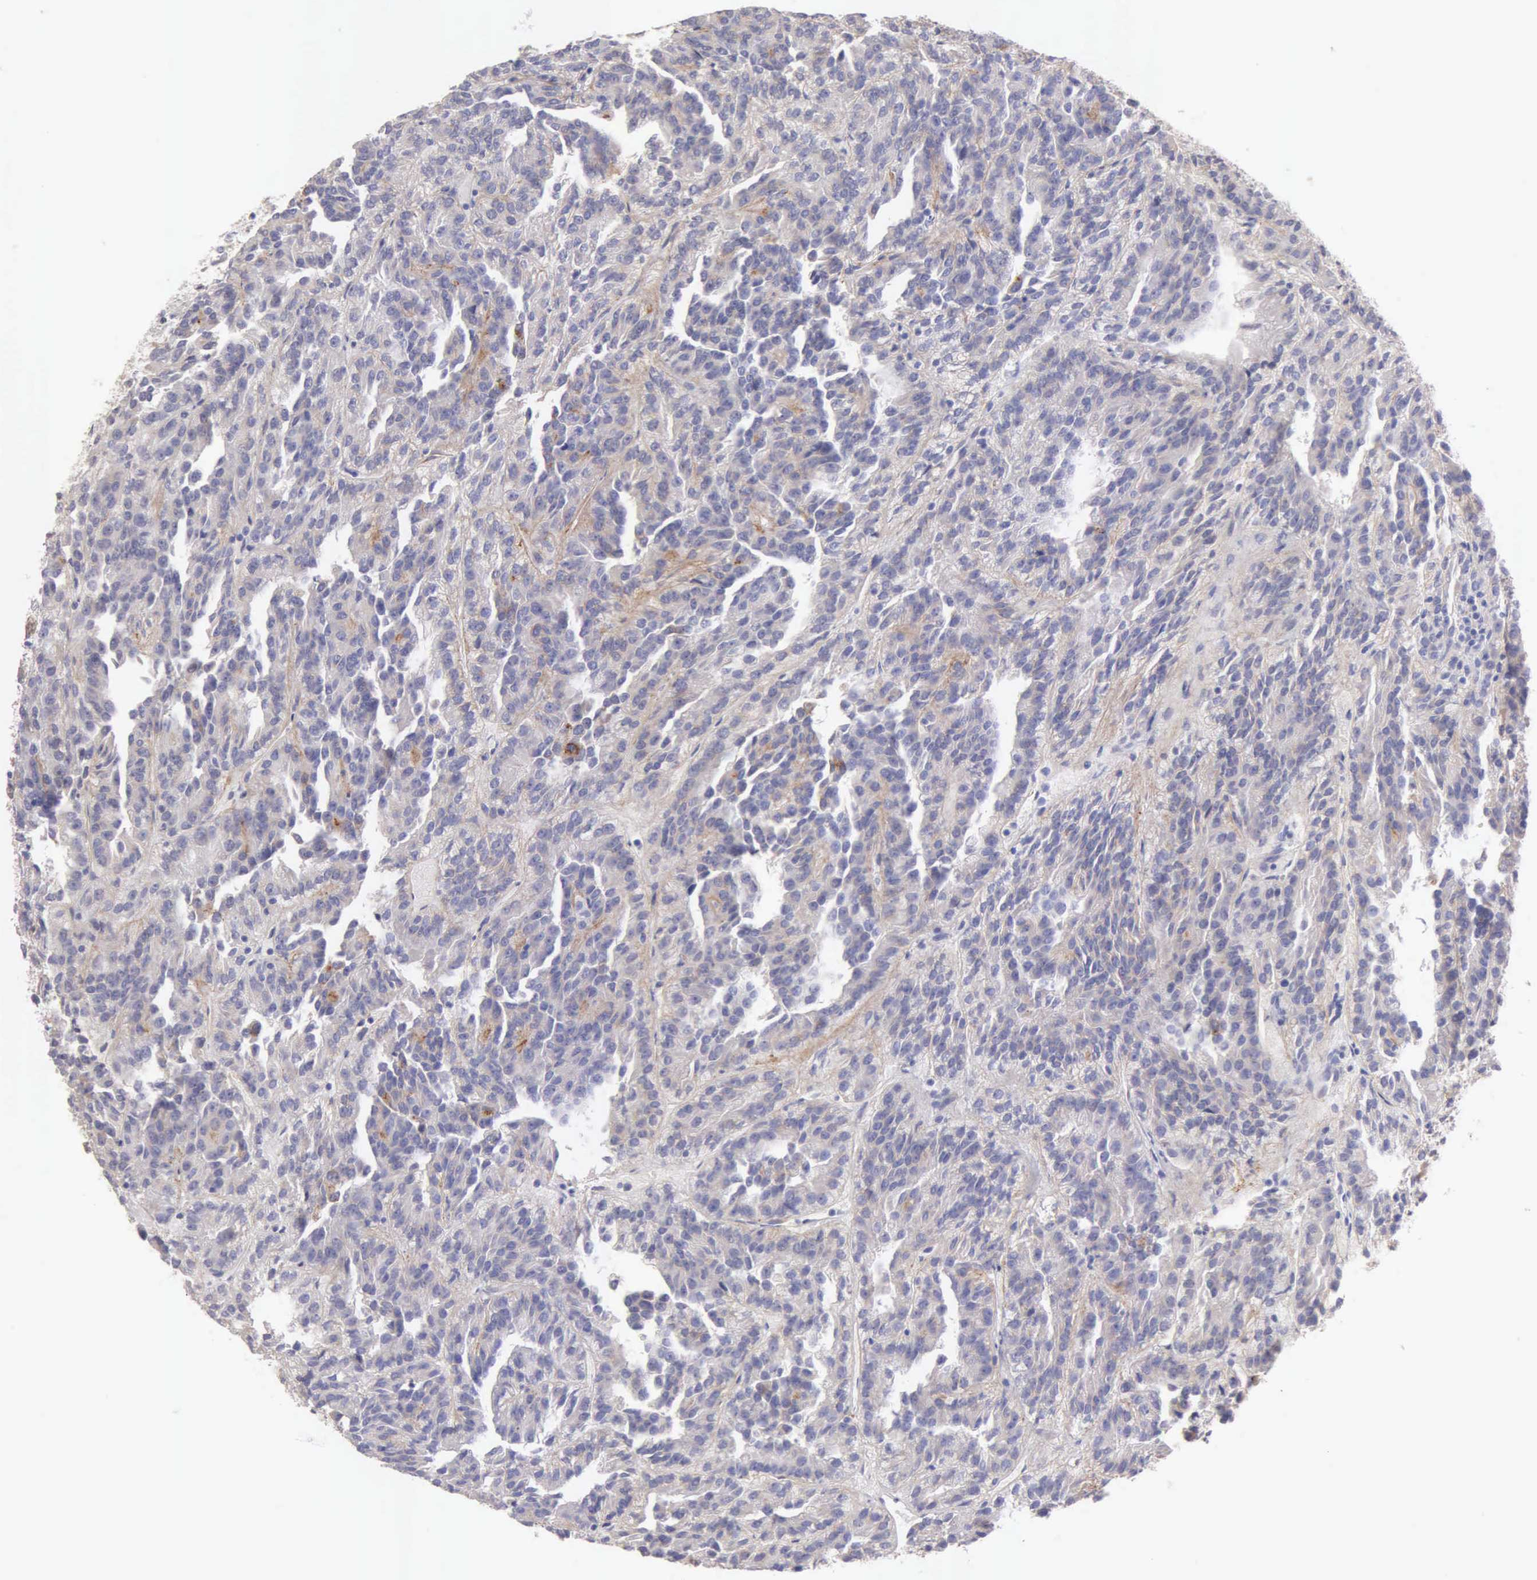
{"staining": {"intensity": "weak", "quantity": "25%-75%", "location": "cytoplasmic/membranous"}, "tissue": "renal cancer", "cell_type": "Tumor cells", "image_type": "cancer", "snomed": [{"axis": "morphology", "description": "Adenocarcinoma, NOS"}, {"axis": "topography", "description": "Kidney"}], "caption": "Immunohistochemistry (IHC) (DAB) staining of adenocarcinoma (renal) displays weak cytoplasmic/membranous protein staining in about 25%-75% of tumor cells. Nuclei are stained in blue.", "gene": "APP", "patient": {"sex": "male", "age": 46}}